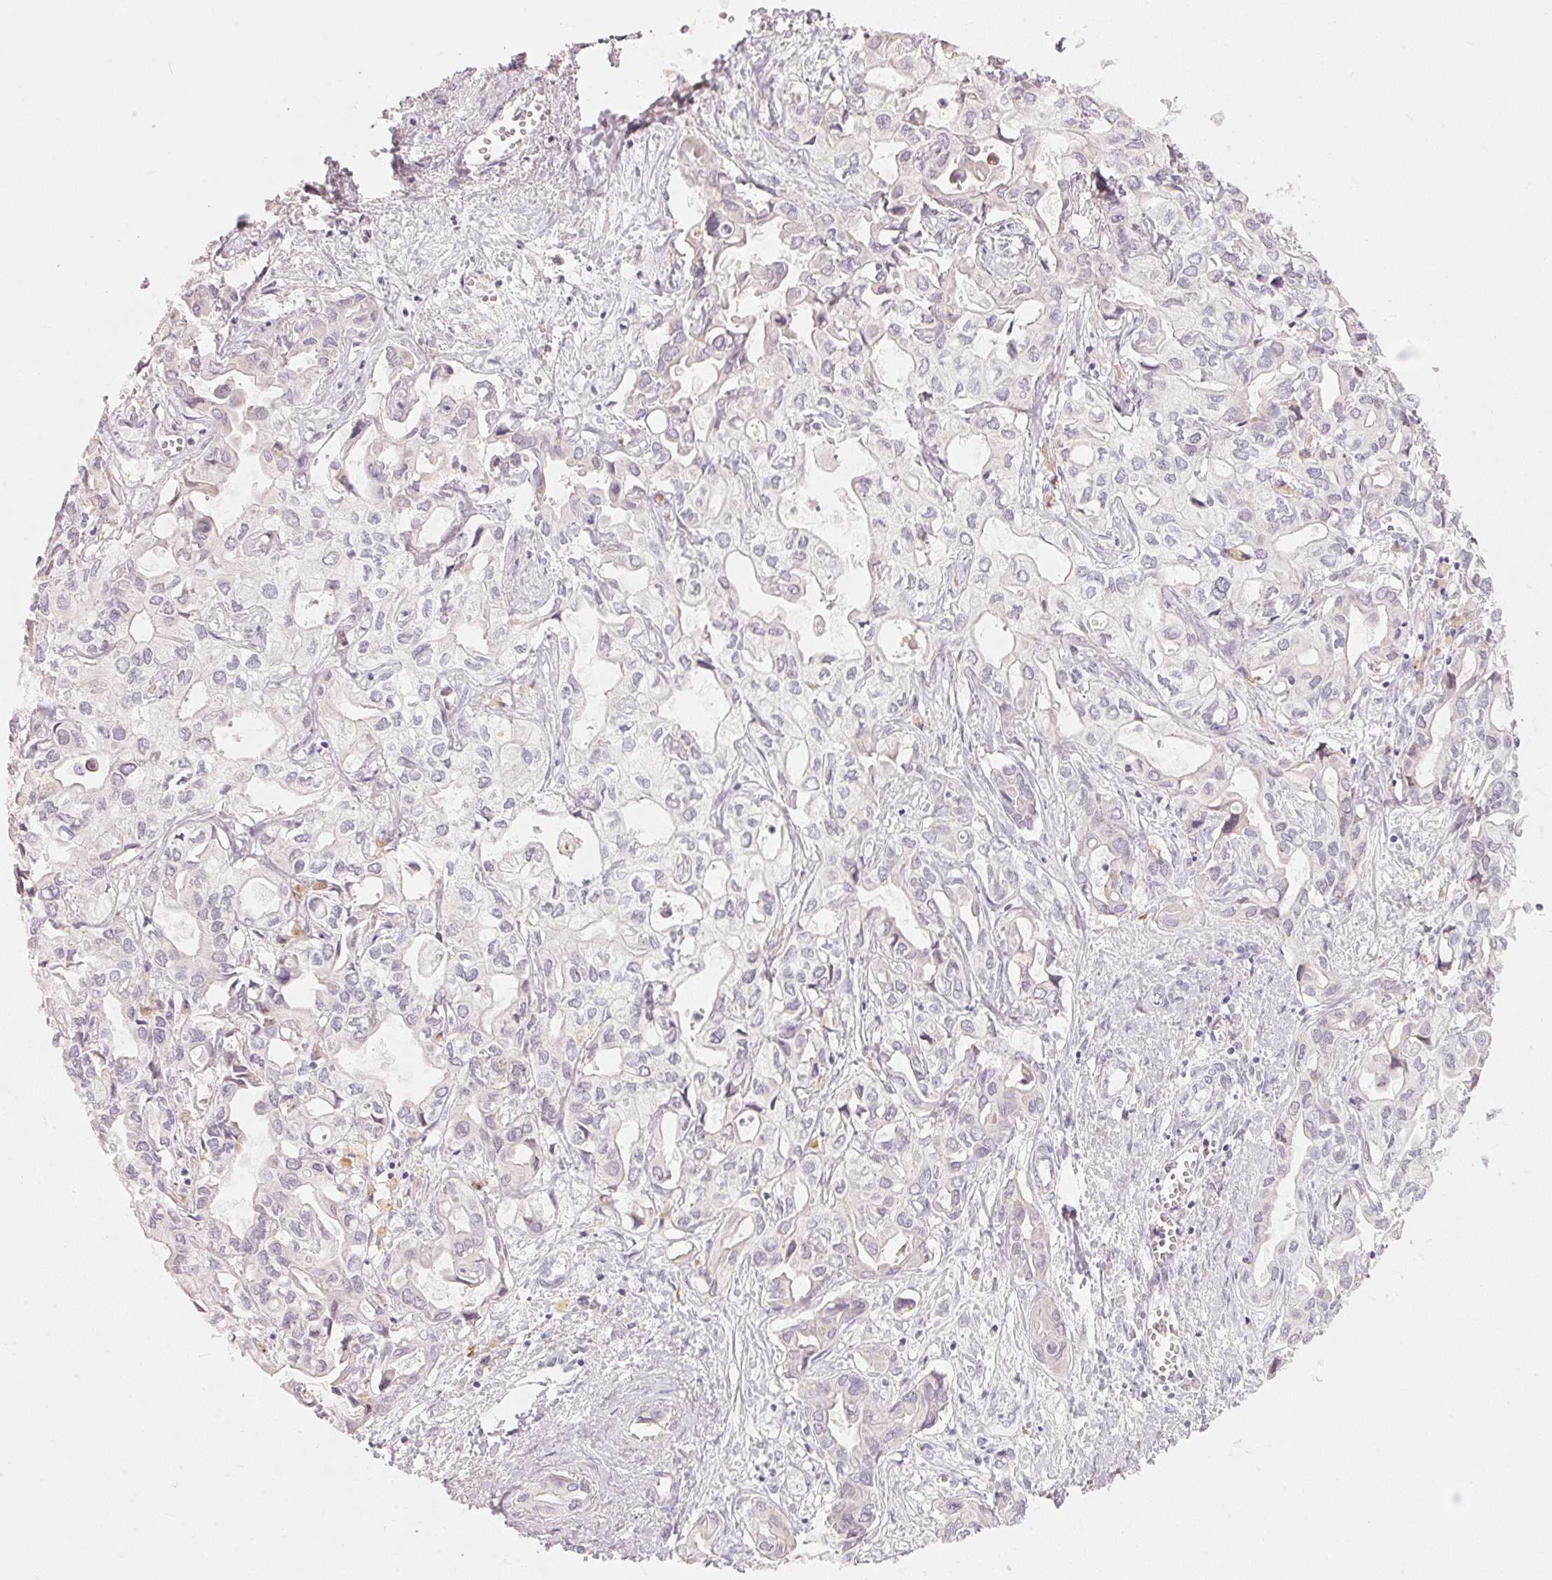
{"staining": {"intensity": "negative", "quantity": "none", "location": "none"}, "tissue": "liver cancer", "cell_type": "Tumor cells", "image_type": "cancer", "snomed": [{"axis": "morphology", "description": "Cholangiocarcinoma"}, {"axis": "topography", "description": "Liver"}], "caption": "IHC histopathology image of cholangiocarcinoma (liver) stained for a protein (brown), which demonstrates no staining in tumor cells.", "gene": "TP53AIP1", "patient": {"sex": "female", "age": 64}}